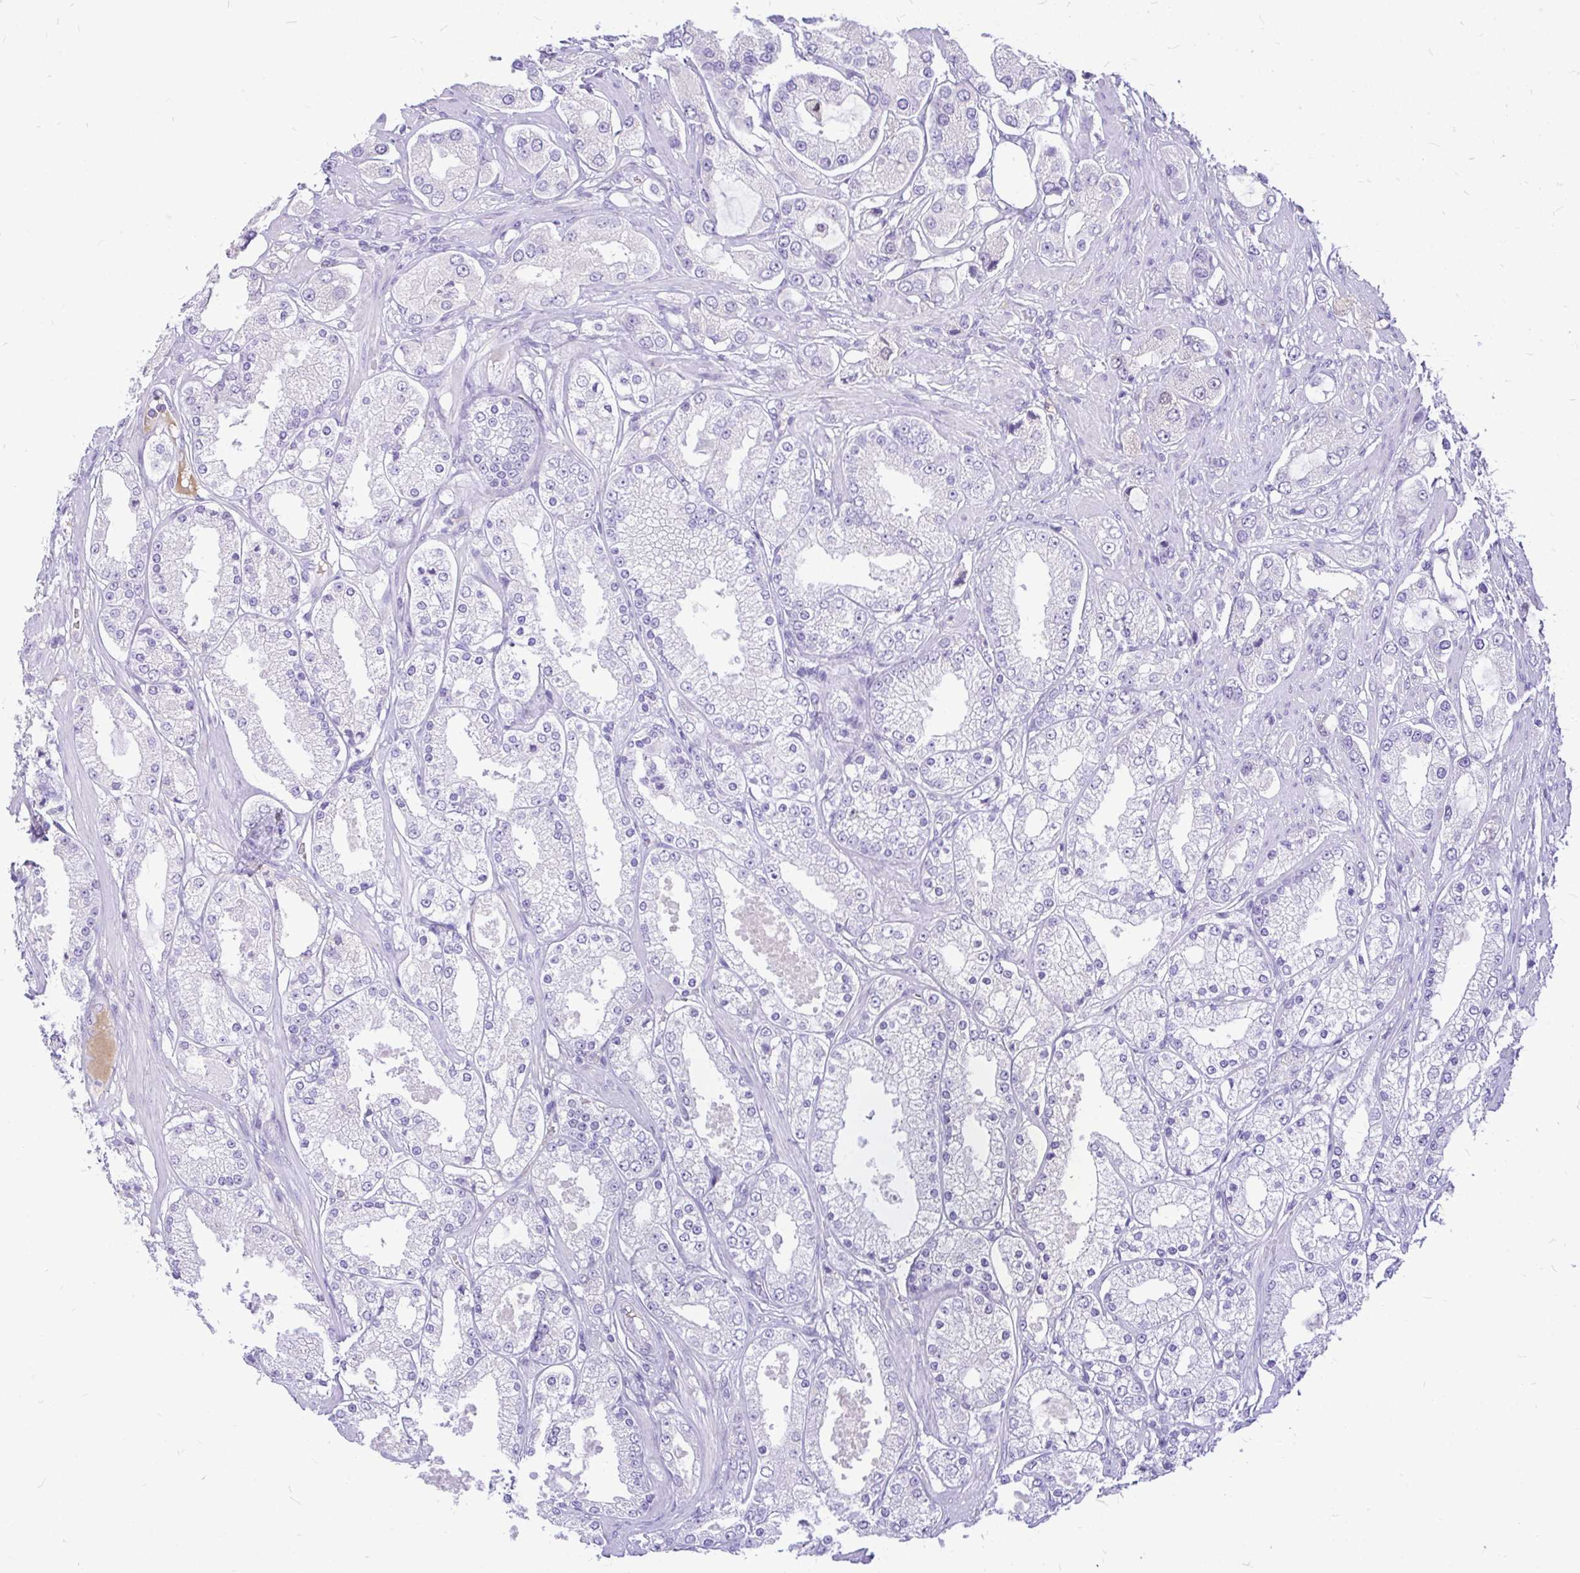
{"staining": {"intensity": "negative", "quantity": "none", "location": "none"}, "tissue": "prostate cancer", "cell_type": "Tumor cells", "image_type": "cancer", "snomed": [{"axis": "morphology", "description": "Adenocarcinoma, High grade"}, {"axis": "topography", "description": "Prostate"}], "caption": "This is an IHC histopathology image of human prostate high-grade adenocarcinoma. There is no staining in tumor cells.", "gene": "MAP1LC3A", "patient": {"sex": "male", "age": 68}}